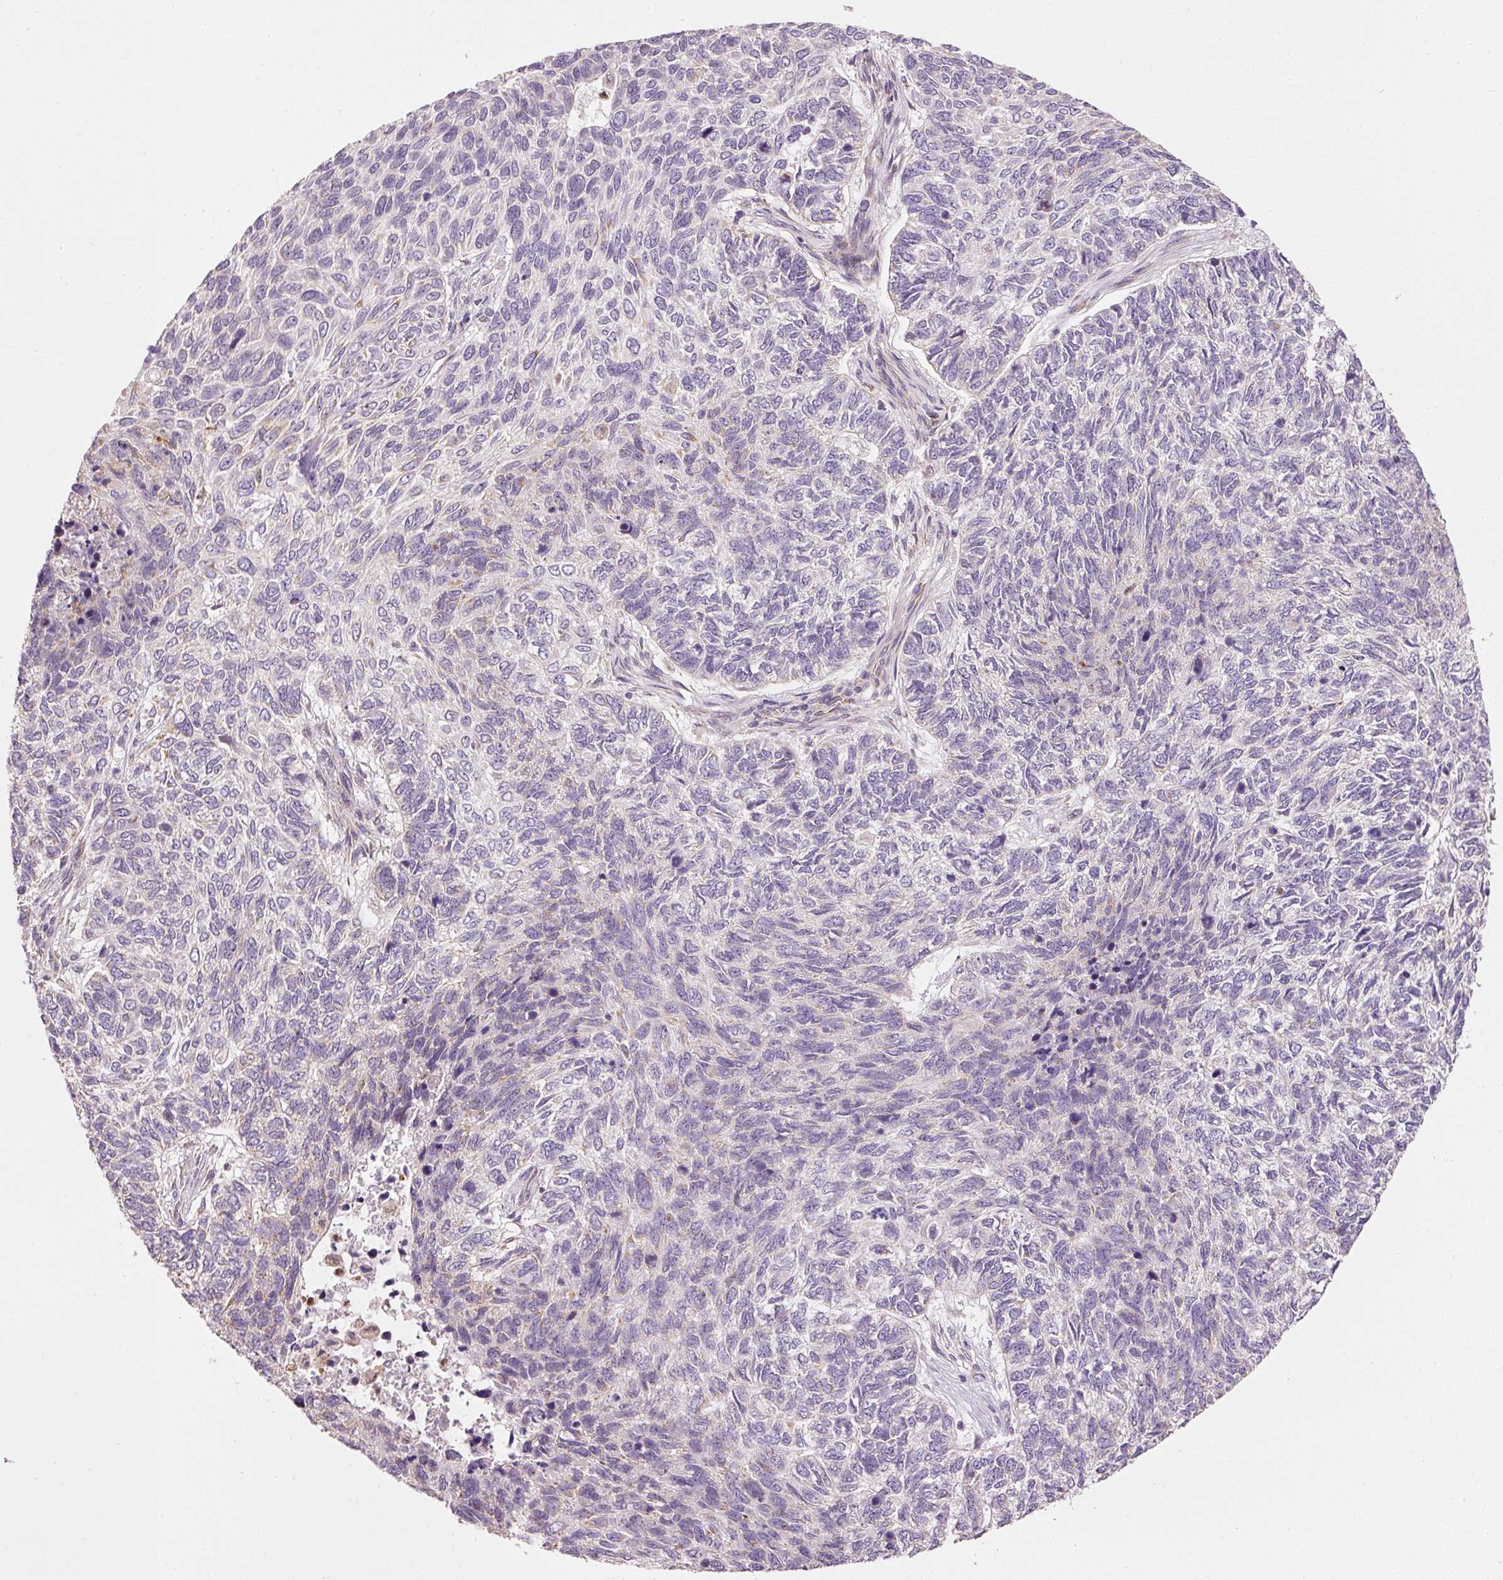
{"staining": {"intensity": "negative", "quantity": "none", "location": "none"}, "tissue": "skin cancer", "cell_type": "Tumor cells", "image_type": "cancer", "snomed": [{"axis": "morphology", "description": "Basal cell carcinoma"}, {"axis": "topography", "description": "Skin"}], "caption": "This is a micrograph of immunohistochemistry staining of skin cancer (basal cell carcinoma), which shows no expression in tumor cells. (DAB (3,3'-diaminobenzidine) immunohistochemistry with hematoxylin counter stain).", "gene": "MTHFD1L", "patient": {"sex": "female", "age": 65}}